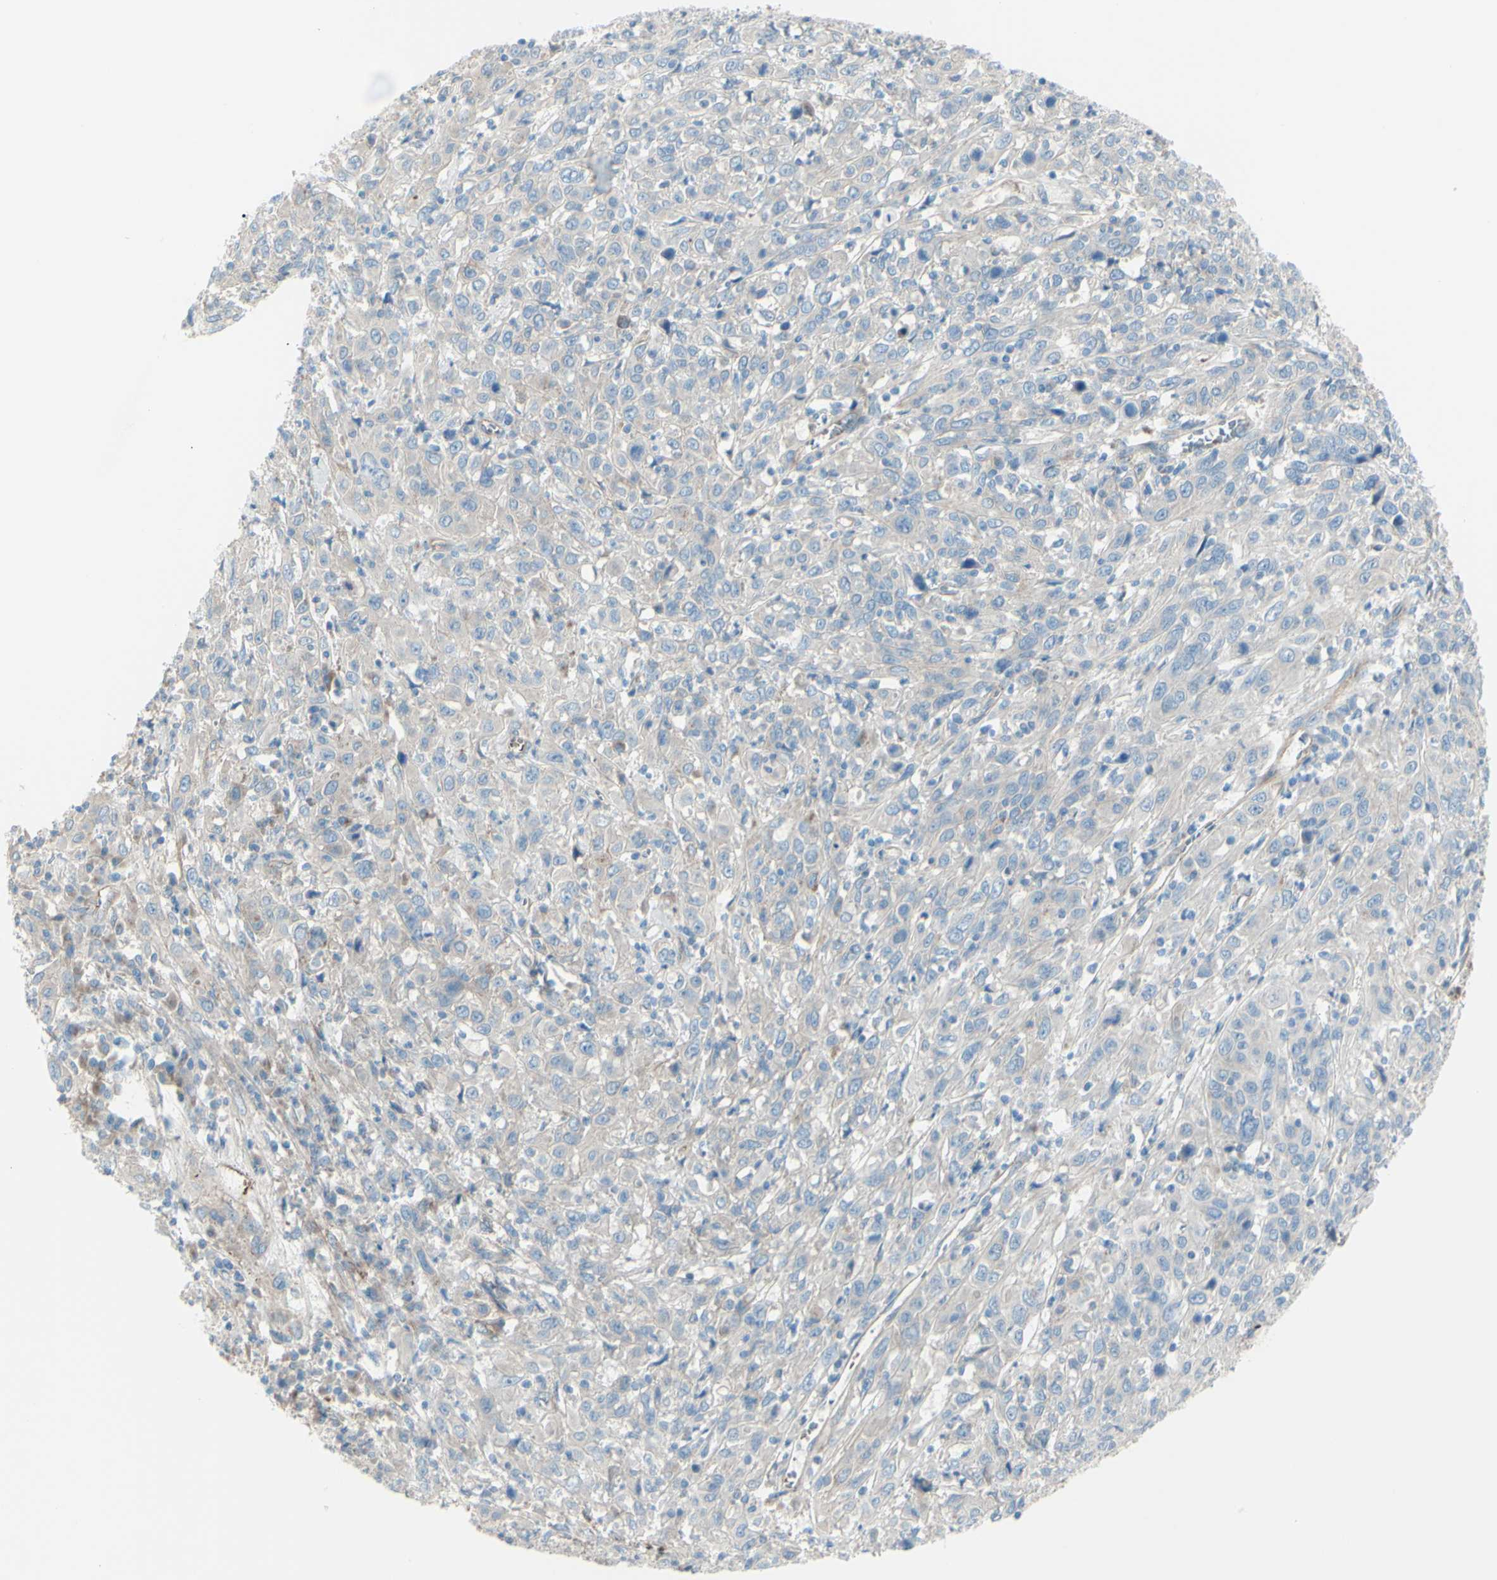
{"staining": {"intensity": "weak", "quantity": "<25%", "location": "cytoplasmic/membranous"}, "tissue": "cervical cancer", "cell_type": "Tumor cells", "image_type": "cancer", "snomed": [{"axis": "morphology", "description": "Squamous cell carcinoma, NOS"}, {"axis": "topography", "description": "Cervix"}], "caption": "Histopathology image shows no significant protein positivity in tumor cells of squamous cell carcinoma (cervical).", "gene": "PCDHGA2", "patient": {"sex": "female", "age": 46}}